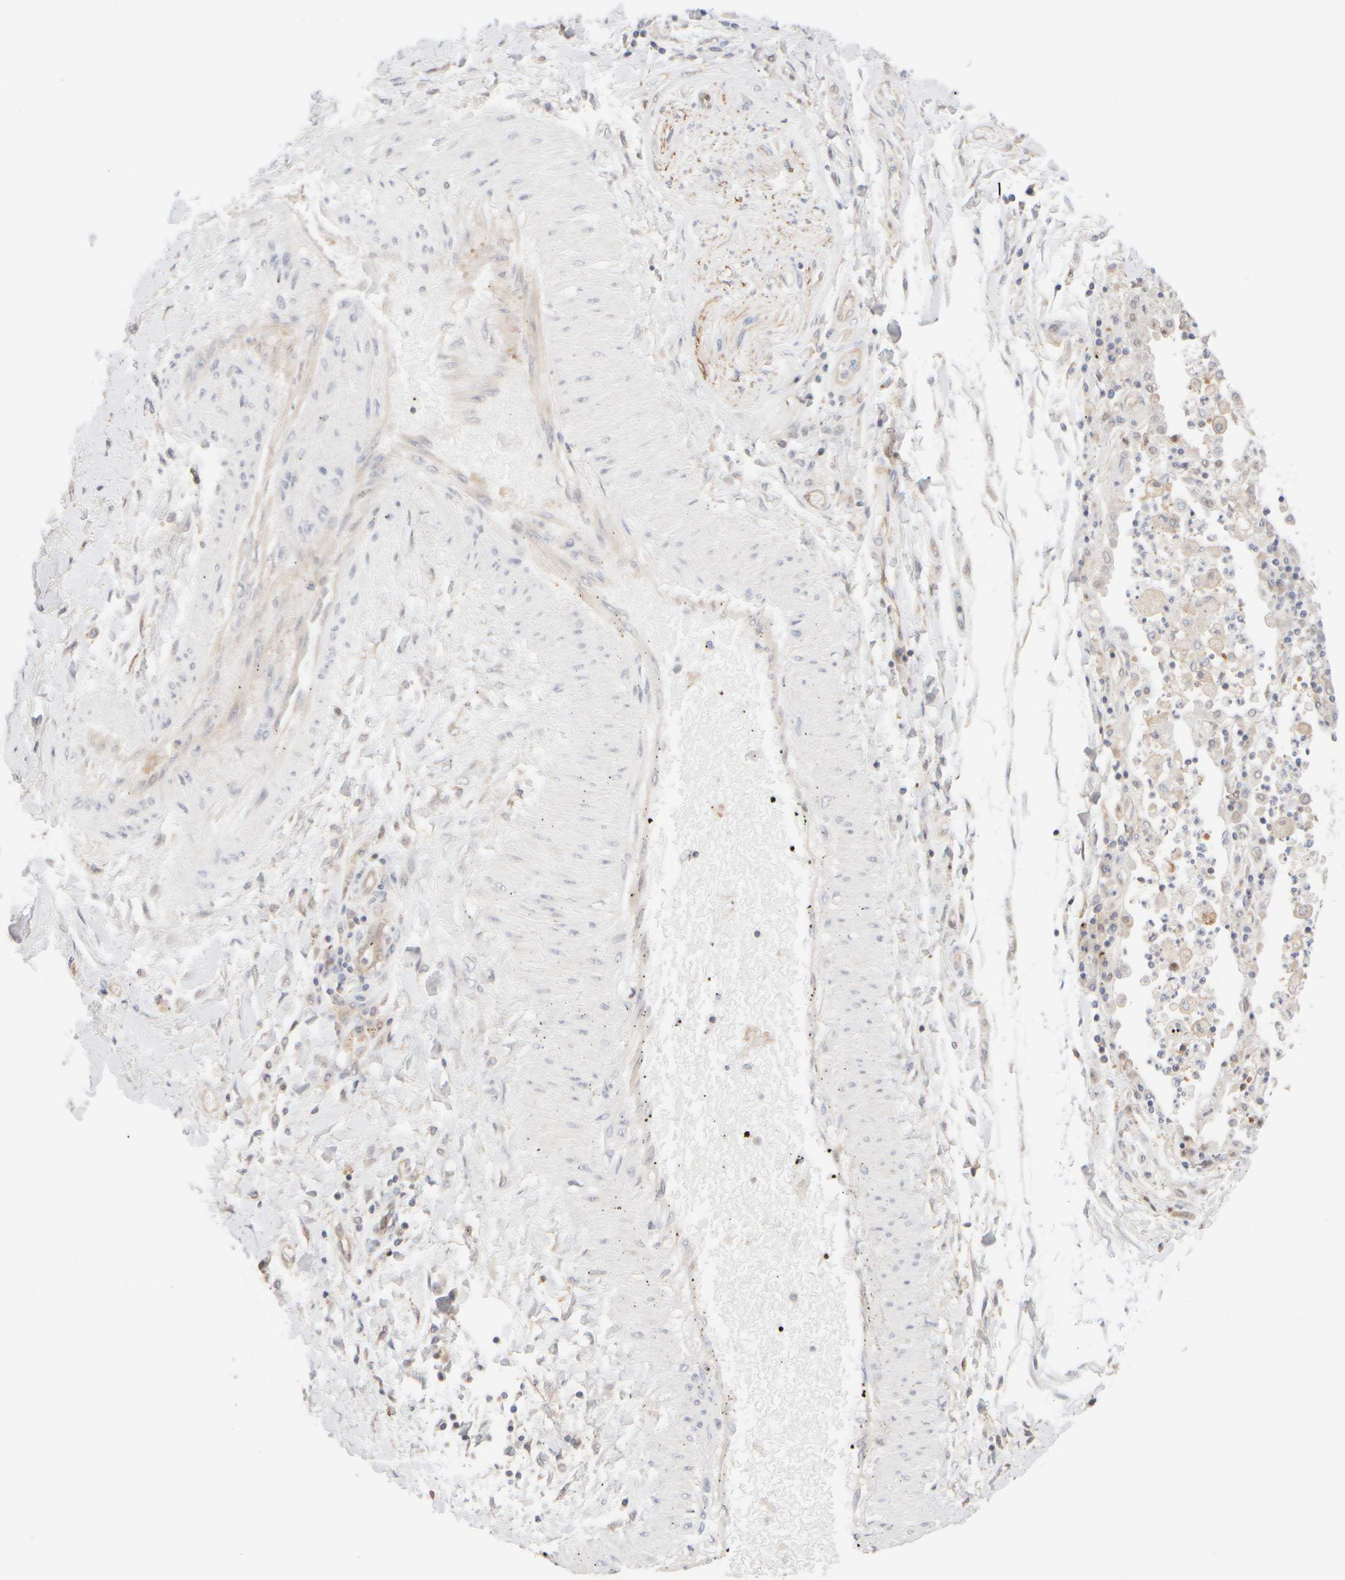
{"staining": {"intensity": "weak", "quantity": "<25%", "location": "cytoplasmic/membranous"}, "tissue": "lung cancer", "cell_type": "Tumor cells", "image_type": "cancer", "snomed": [{"axis": "morphology", "description": "Normal tissue, NOS"}, {"axis": "morphology", "description": "Squamous cell carcinoma, NOS"}, {"axis": "topography", "description": "Lymph node"}, {"axis": "topography", "description": "Cartilage tissue"}, {"axis": "topography", "description": "Bronchus"}, {"axis": "topography", "description": "Lung"}, {"axis": "topography", "description": "Peripheral nerve tissue"}], "caption": "Tumor cells show no significant expression in lung cancer (squamous cell carcinoma).", "gene": "RABEP1", "patient": {"sex": "female", "age": 49}}